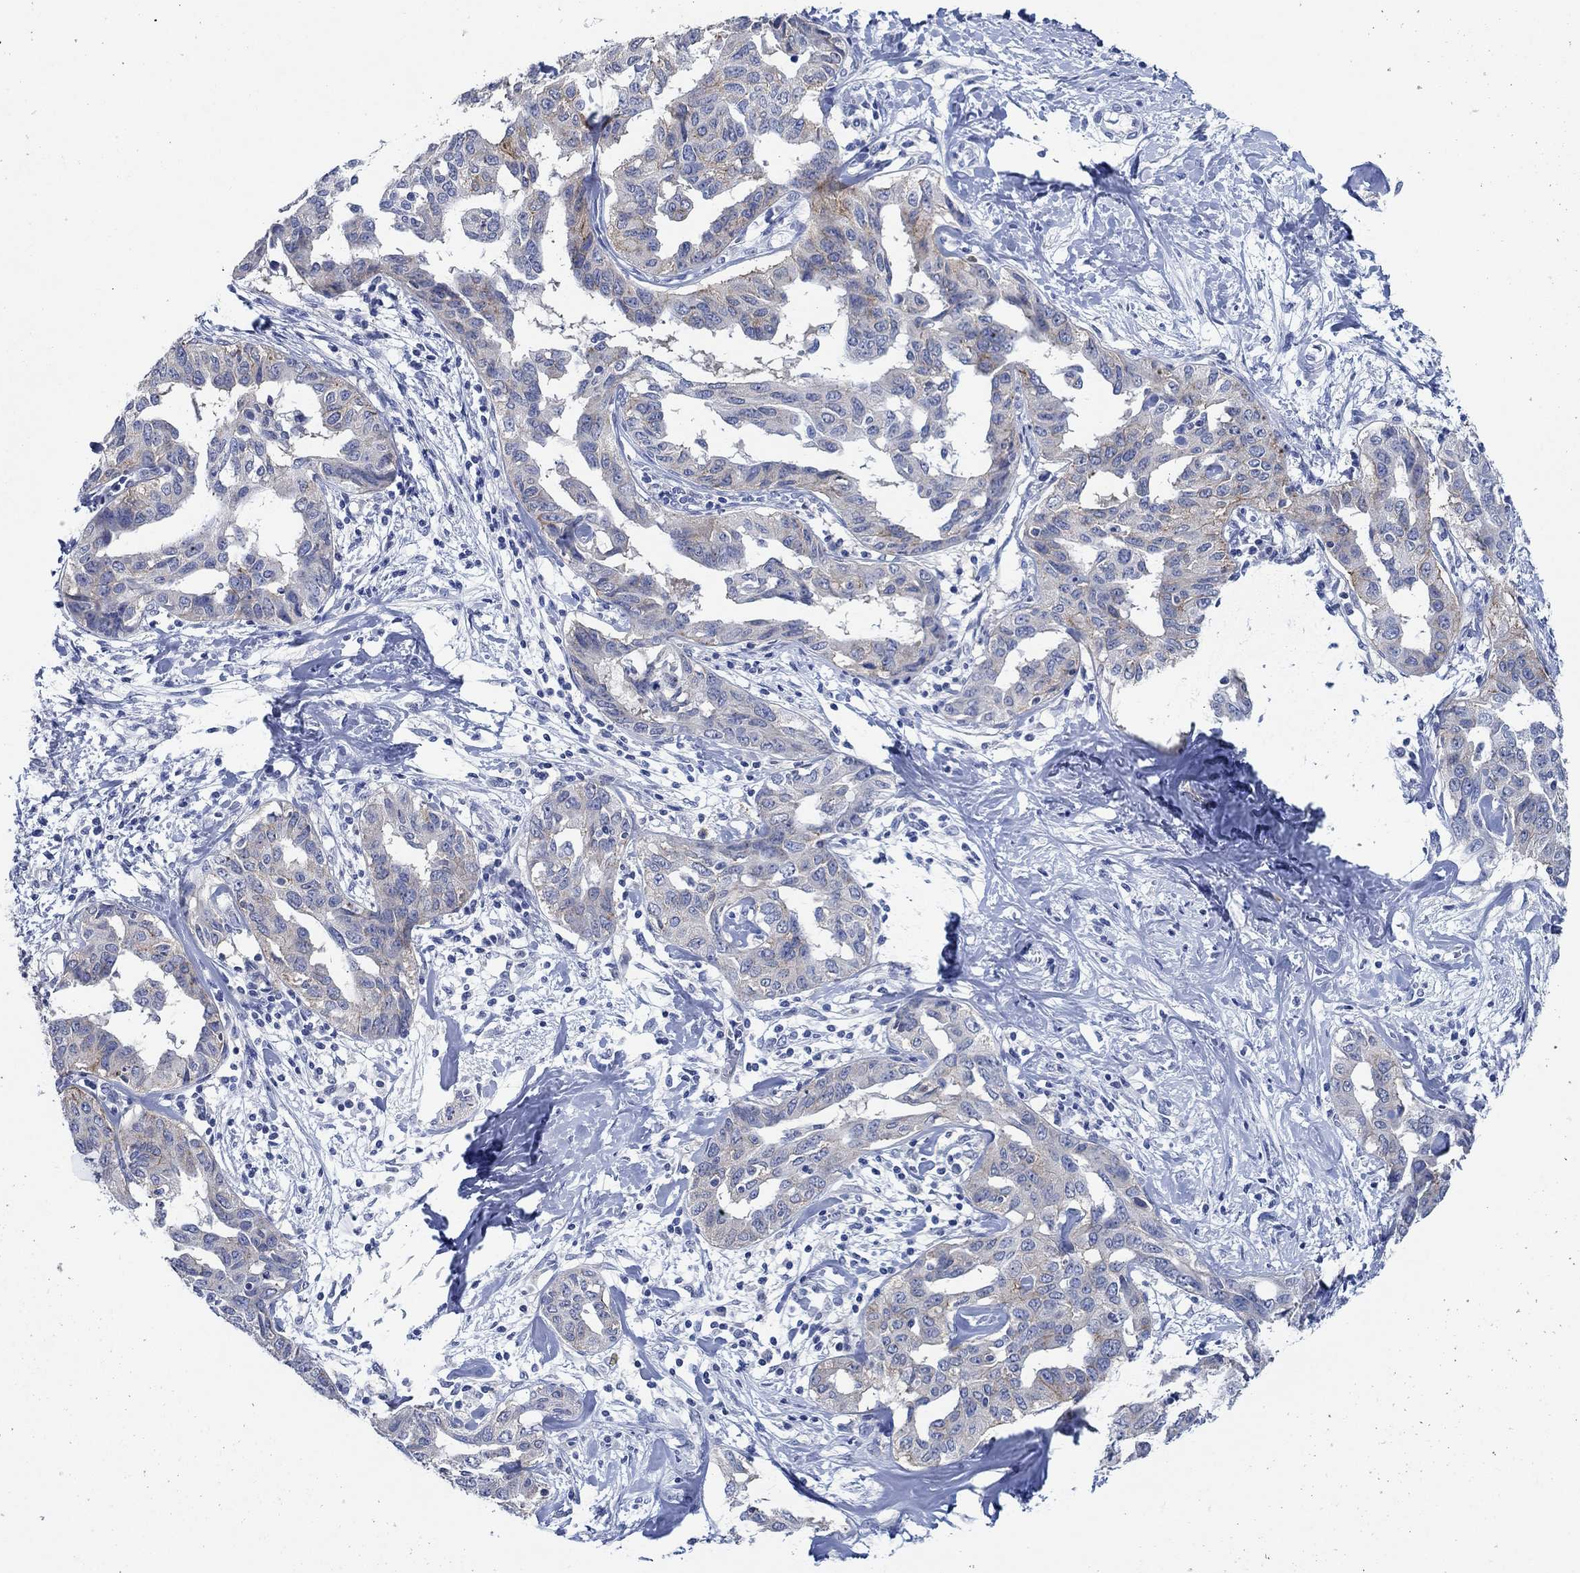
{"staining": {"intensity": "moderate", "quantity": "<25%", "location": "cytoplasmic/membranous"}, "tissue": "liver cancer", "cell_type": "Tumor cells", "image_type": "cancer", "snomed": [{"axis": "morphology", "description": "Cholangiocarcinoma"}, {"axis": "topography", "description": "Liver"}], "caption": "Protein expression analysis of human liver cholangiocarcinoma reveals moderate cytoplasmic/membranous expression in about <25% of tumor cells.", "gene": "ZNF671", "patient": {"sex": "male", "age": 59}}